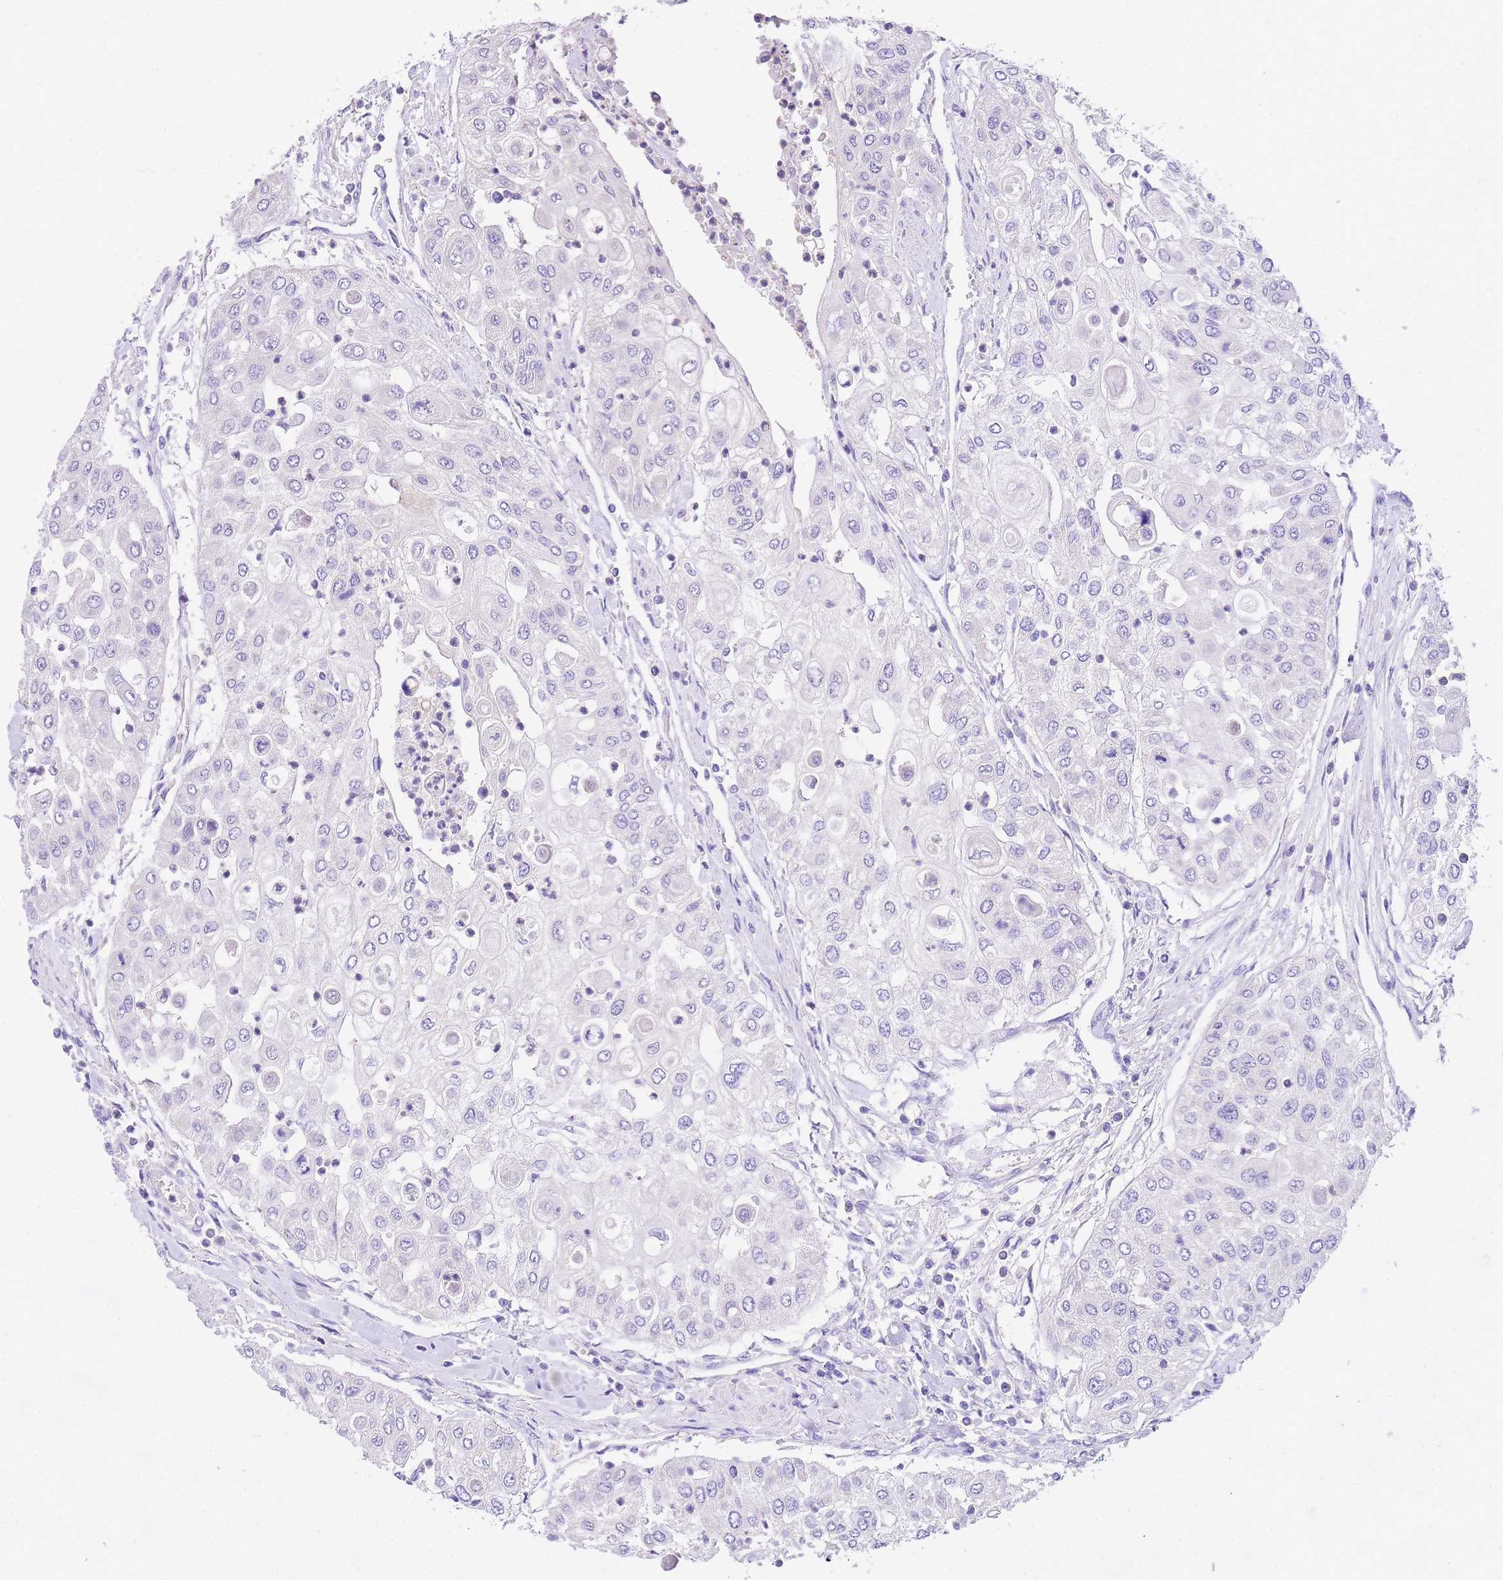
{"staining": {"intensity": "negative", "quantity": "none", "location": "none"}, "tissue": "urothelial cancer", "cell_type": "Tumor cells", "image_type": "cancer", "snomed": [{"axis": "morphology", "description": "Urothelial carcinoma, High grade"}, {"axis": "topography", "description": "Urinary bladder"}], "caption": "A micrograph of human urothelial cancer is negative for staining in tumor cells. (Stains: DAB immunohistochemistry (IHC) with hematoxylin counter stain, Microscopy: brightfield microscopy at high magnification).", "gene": "EPN2", "patient": {"sex": "female", "age": 79}}